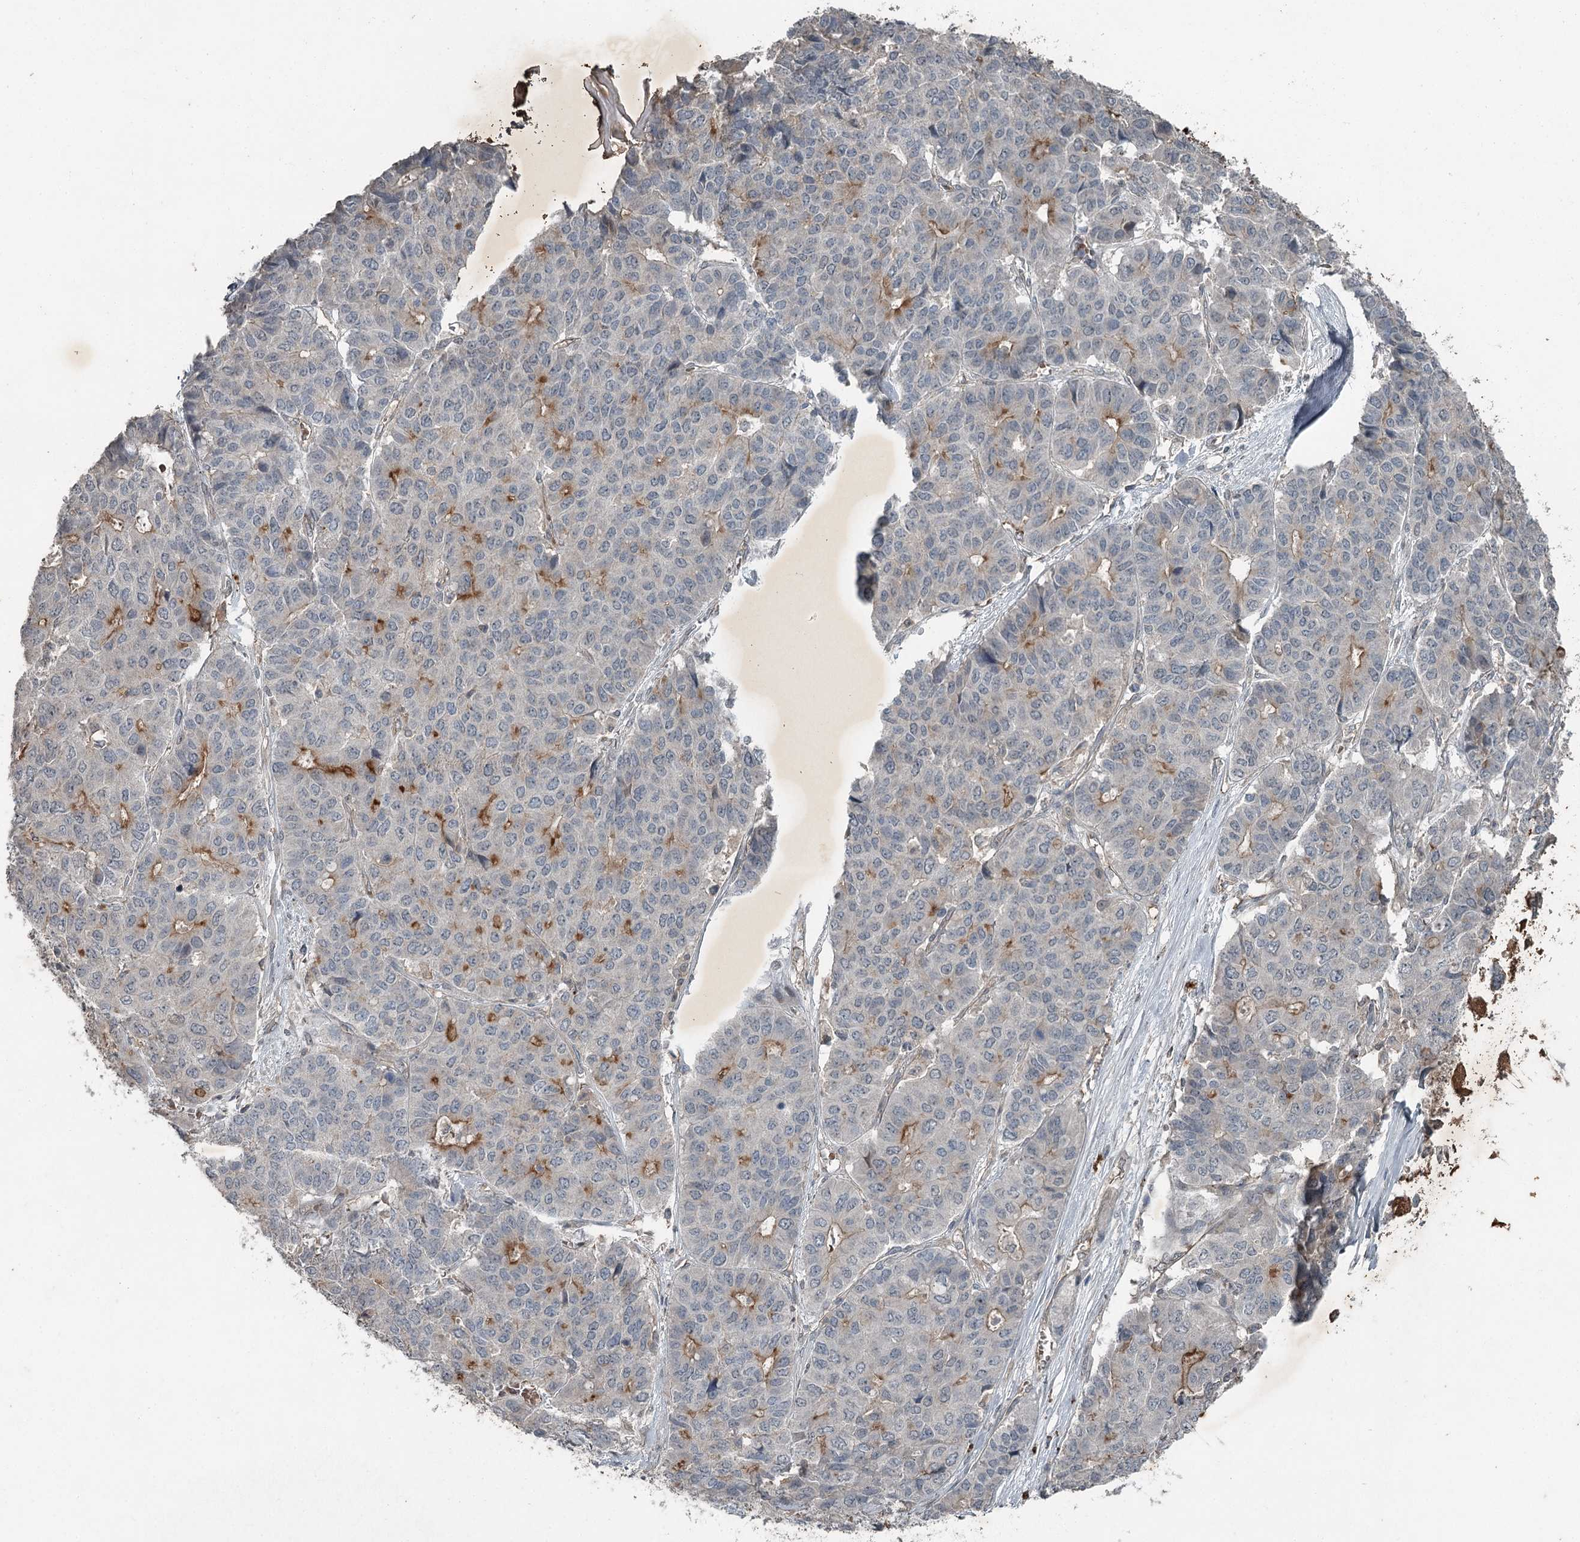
{"staining": {"intensity": "negative", "quantity": "none", "location": "none"}, "tissue": "pancreatic cancer", "cell_type": "Tumor cells", "image_type": "cancer", "snomed": [{"axis": "morphology", "description": "Adenocarcinoma, NOS"}, {"axis": "topography", "description": "Pancreas"}], "caption": "This is an immunohistochemistry histopathology image of pancreatic adenocarcinoma. There is no expression in tumor cells.", "gene": "SLC39A8", "patient": {"sex": "male", "age": 50}}